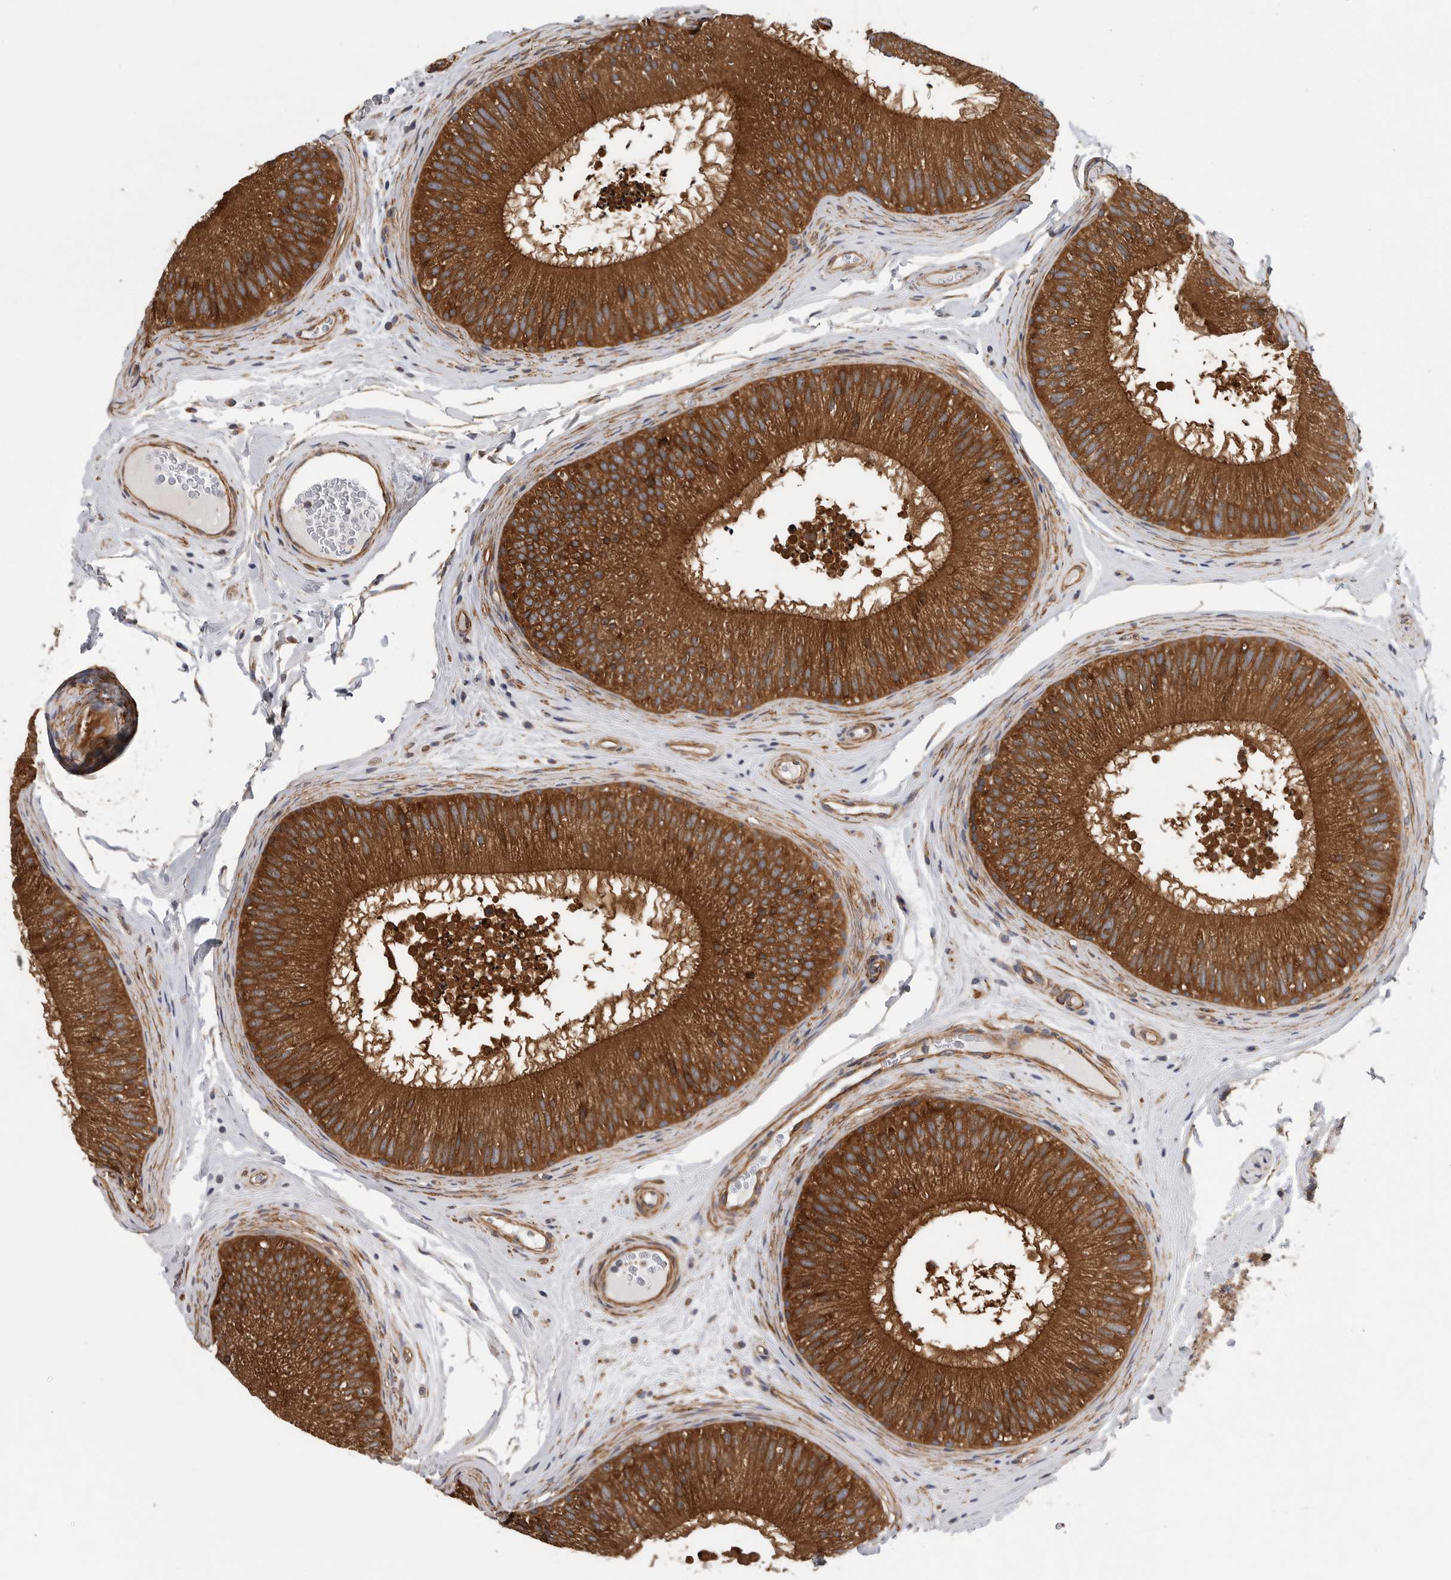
{"staining": {"intensity": "strong", "quantity": "25%-75%", "location": "cytoplasmic/membranous"}, "tissue": "epididymis", "cell_type": "Glandular cells", "image_type": "normal", "snomed": [{"axis": "morphology", "description": "Normal tissue, NOS"}, {"axis": "topography", "description": "Epididymis"}], "caption": "Immunohistochemistry (IHC) histopathology image of unremarkable human epididymis stained for a protein (brown), which displays high levels of strong cytoplasmic/membranous positivity in approximately 25%-75% of glandular cells.", "gene": "OXR1", "patient": {"sex": "male", "age": 45}}